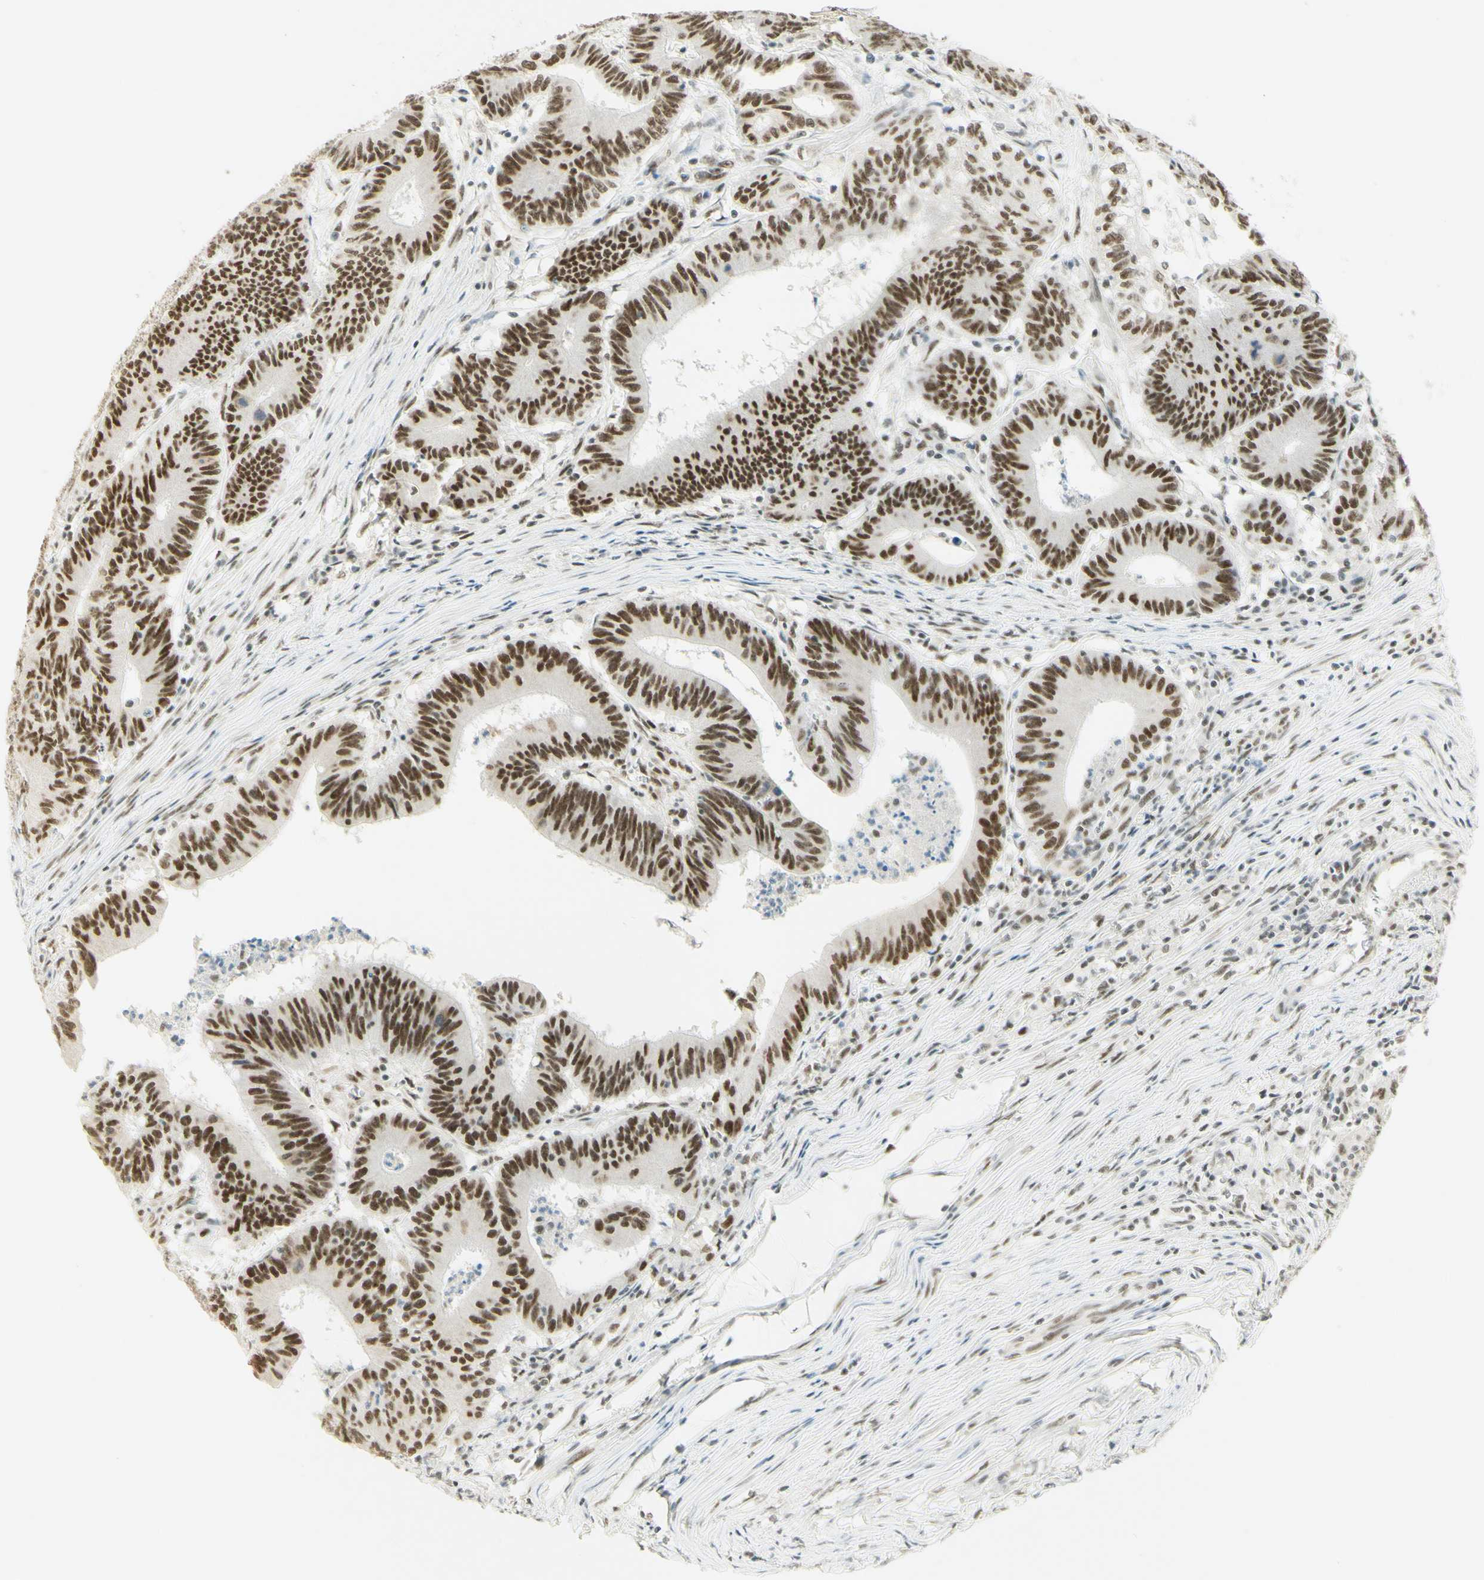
{"staining": {"intensity": "moderate", "quantity": ">75%", "location": "nuclear"}, "tissue": "colorectal cancer", "cell_type": "Tumor cells", "image_type": "cancer", "snomed": [{"axis": "morphology", "description": "Adenocarcinoma, NOS"}, {"axis": "topography", "description": "Colon"}], "caption": "This is an image of IHC staining of adenocarcinoma (colorectal), which shows moderate expression in the nuclear of tumor cells.", "gene": "PMS2", "patient": {"sex": "male", "age": 45}}